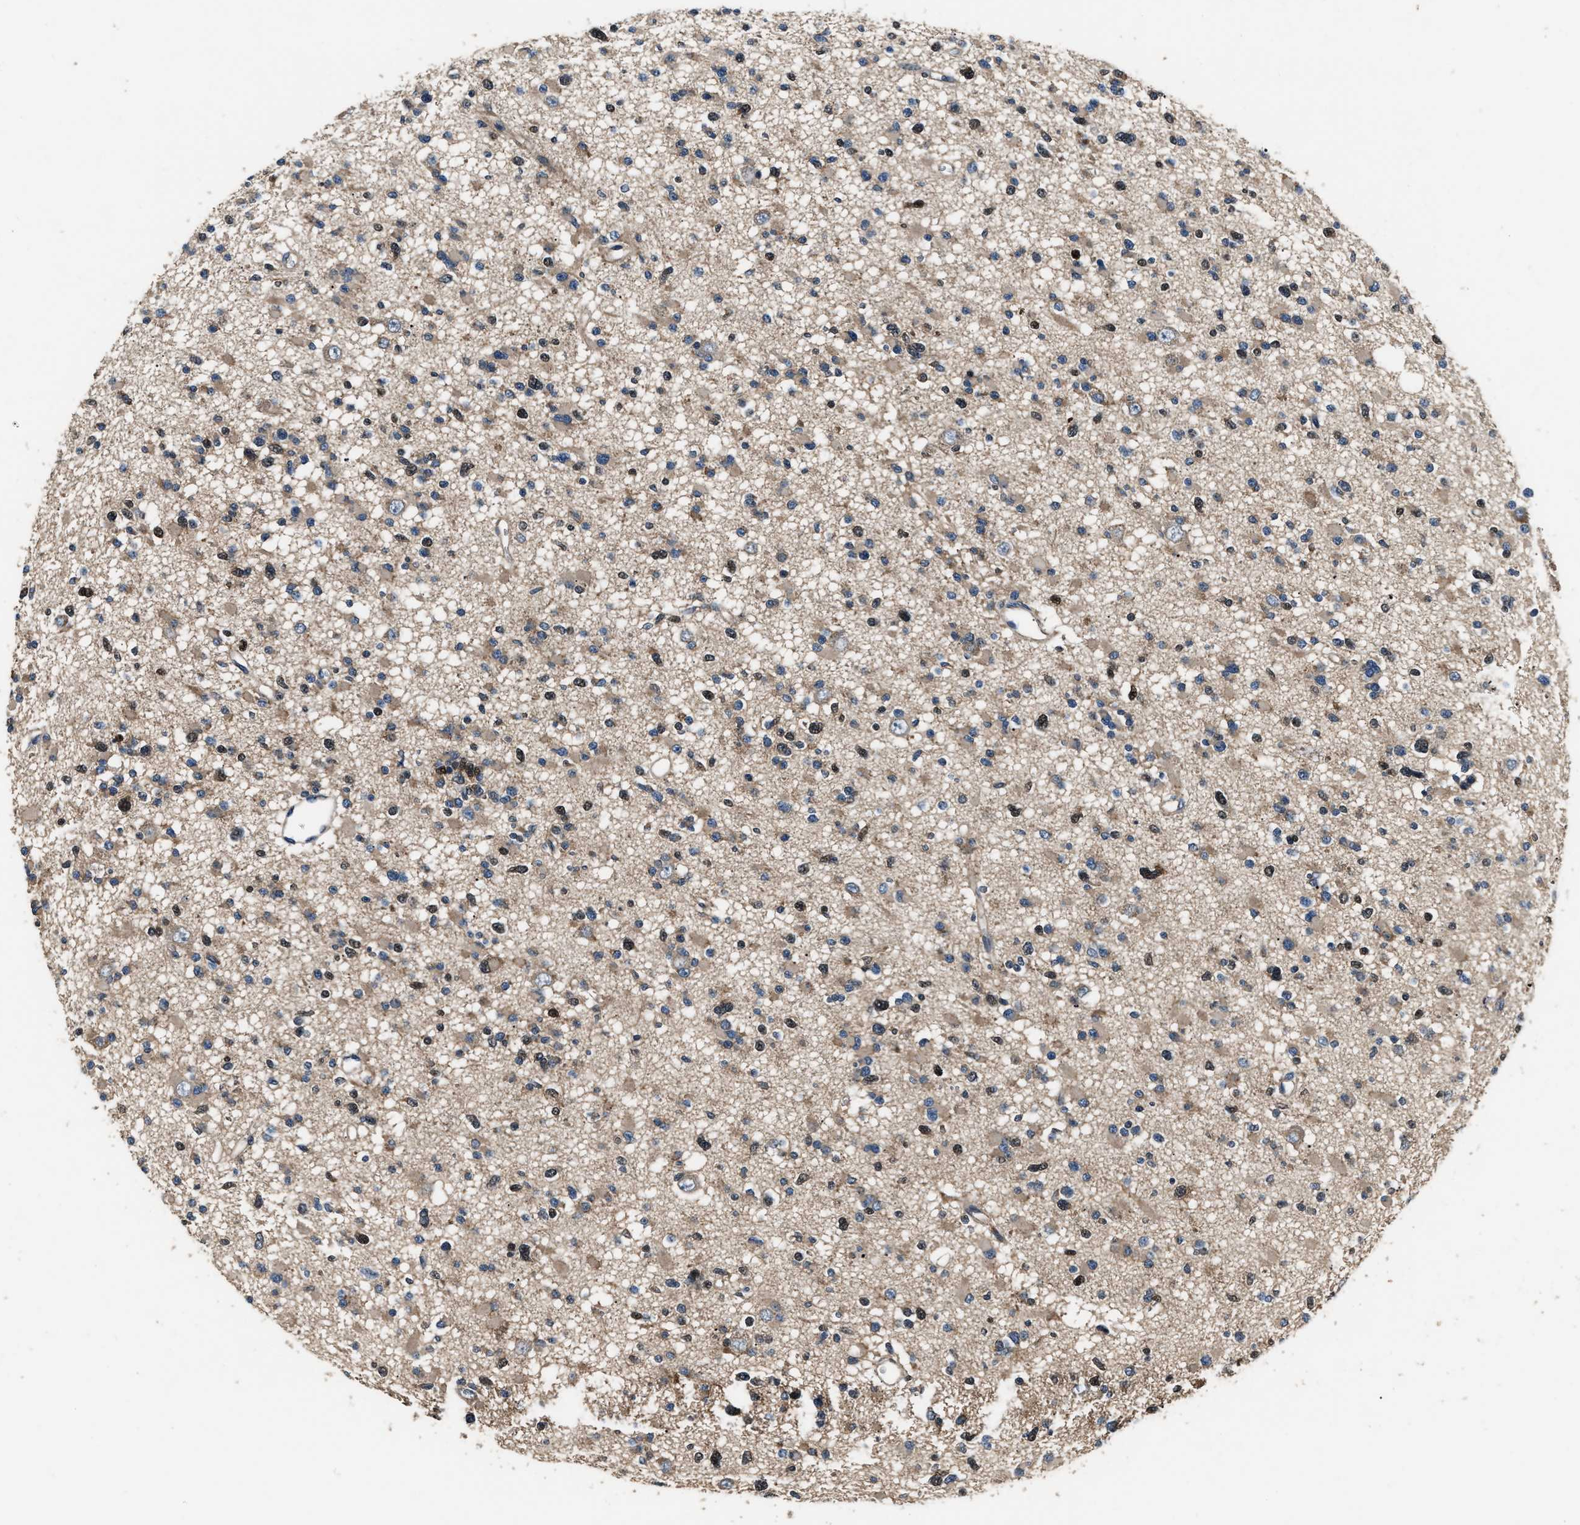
{"staining": {"intensity": "moderate", "quantity": "25%-75%", "location": "cytoplasmic/membranous,nuclear"}, "tissue": "glioma", "cell_type": "Tumor cells", "image_type": "cancer", "snomed": [{"axis": "morphology", "description": "Glioma, malignant, Low grade"}, {"axis": "topography", "description": "Brain"}], "caption": "Tumor cells reveal moderate cytoplasmic/membranous and nuclear positivity in about 25%-75% of cells in glioma.", "gene": "IMPDH2", "patient": {"sex": "female", "age": 22}}